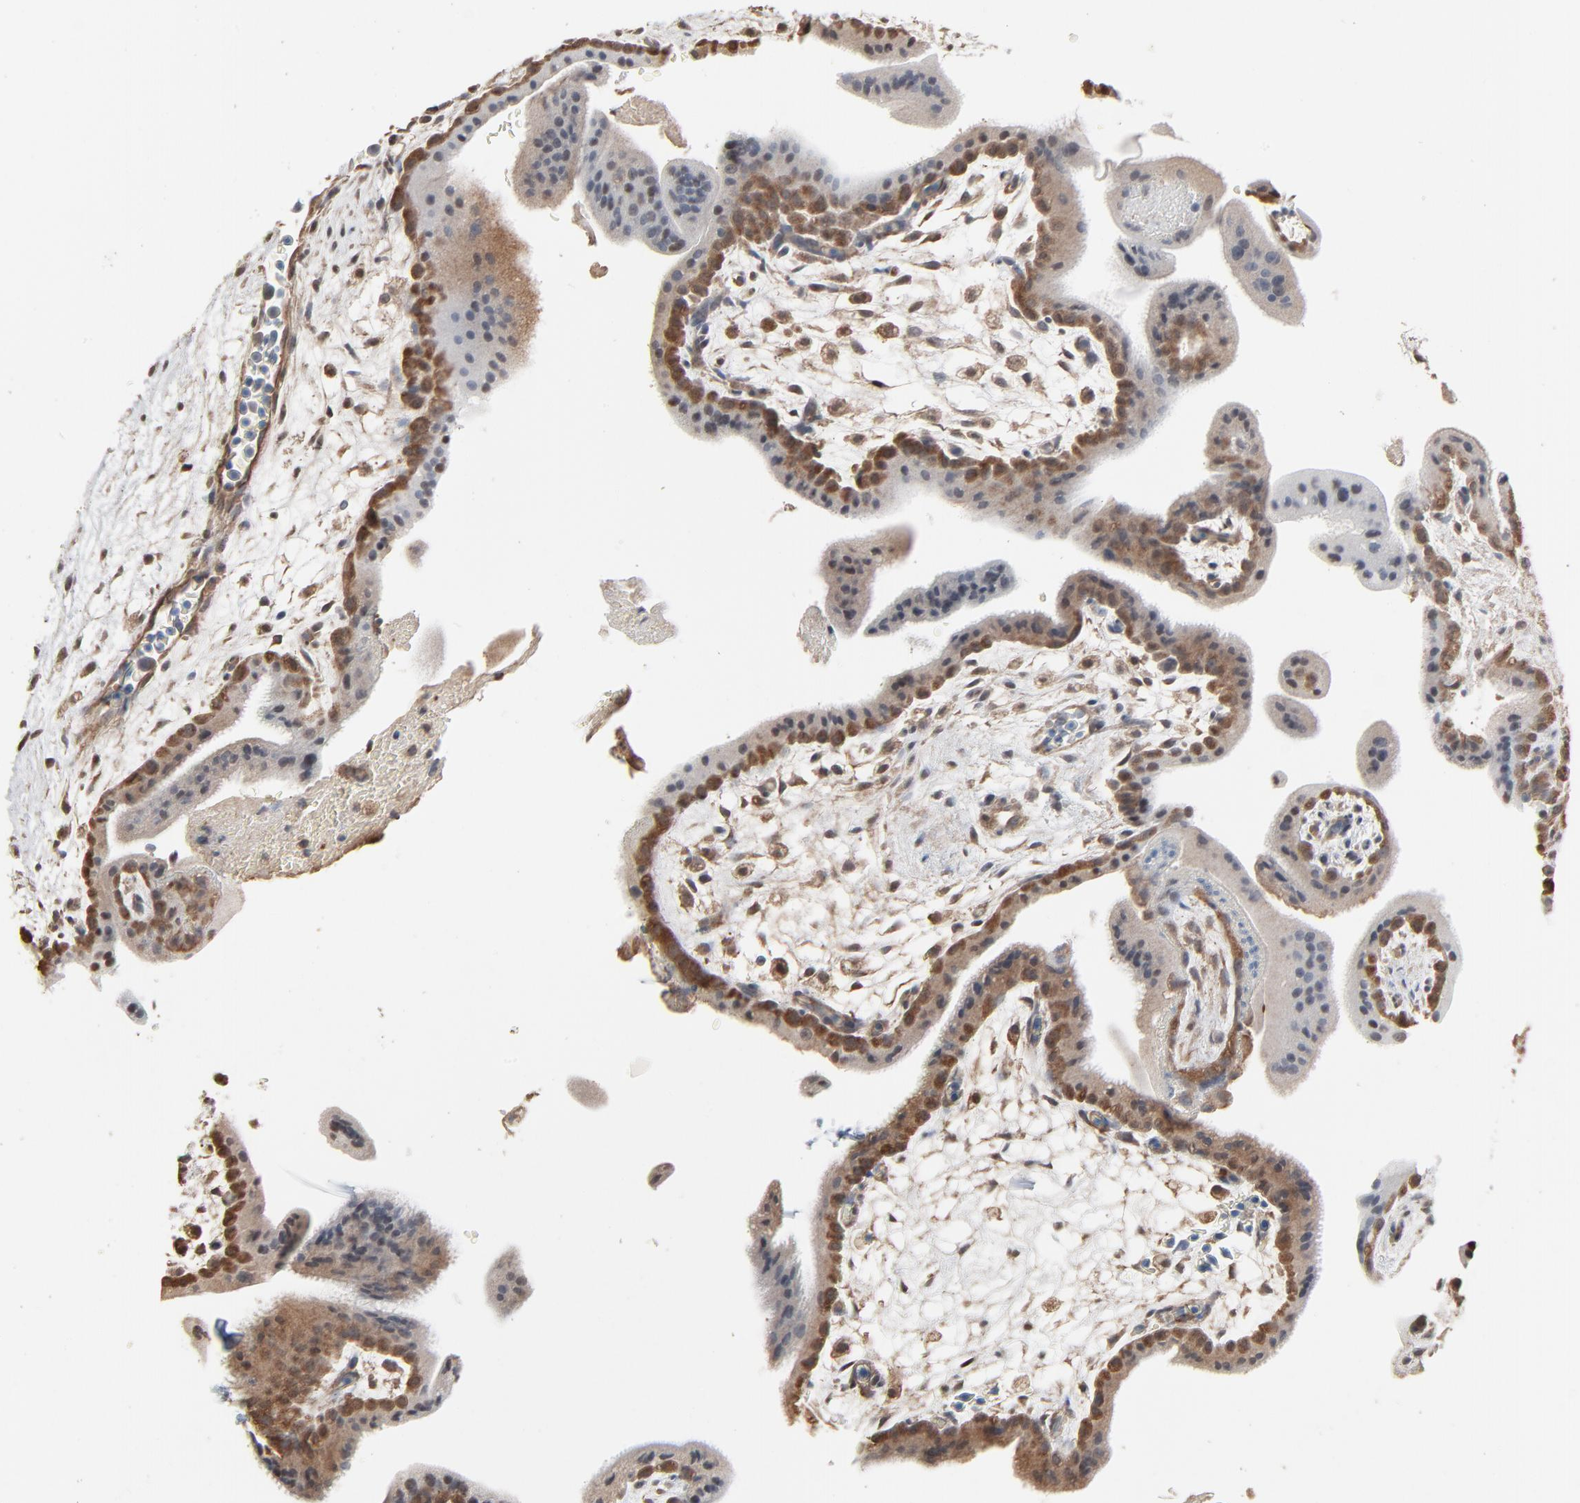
{"staining": {"intensity": "moderate", "quantity": "25%-75%", "location": "cytoplasmic/membranous"}, "tissue": "placenta", "cell_type": "Trophoblastic cells", "image_type": "normal", "snomed": [{"axis": "morphology", "description": "Normal tissue, NOS"}, {"axis": "topography", "description": "Placenta"}], "caption": "Protein expression analysis of benign placenta exhibits moderate cytoplasmic/membranous positivity in approximately 25%-75% of trophoblastic cells.", "gene": "CCT5", "patient": {"sex": "female", "age": 35}}